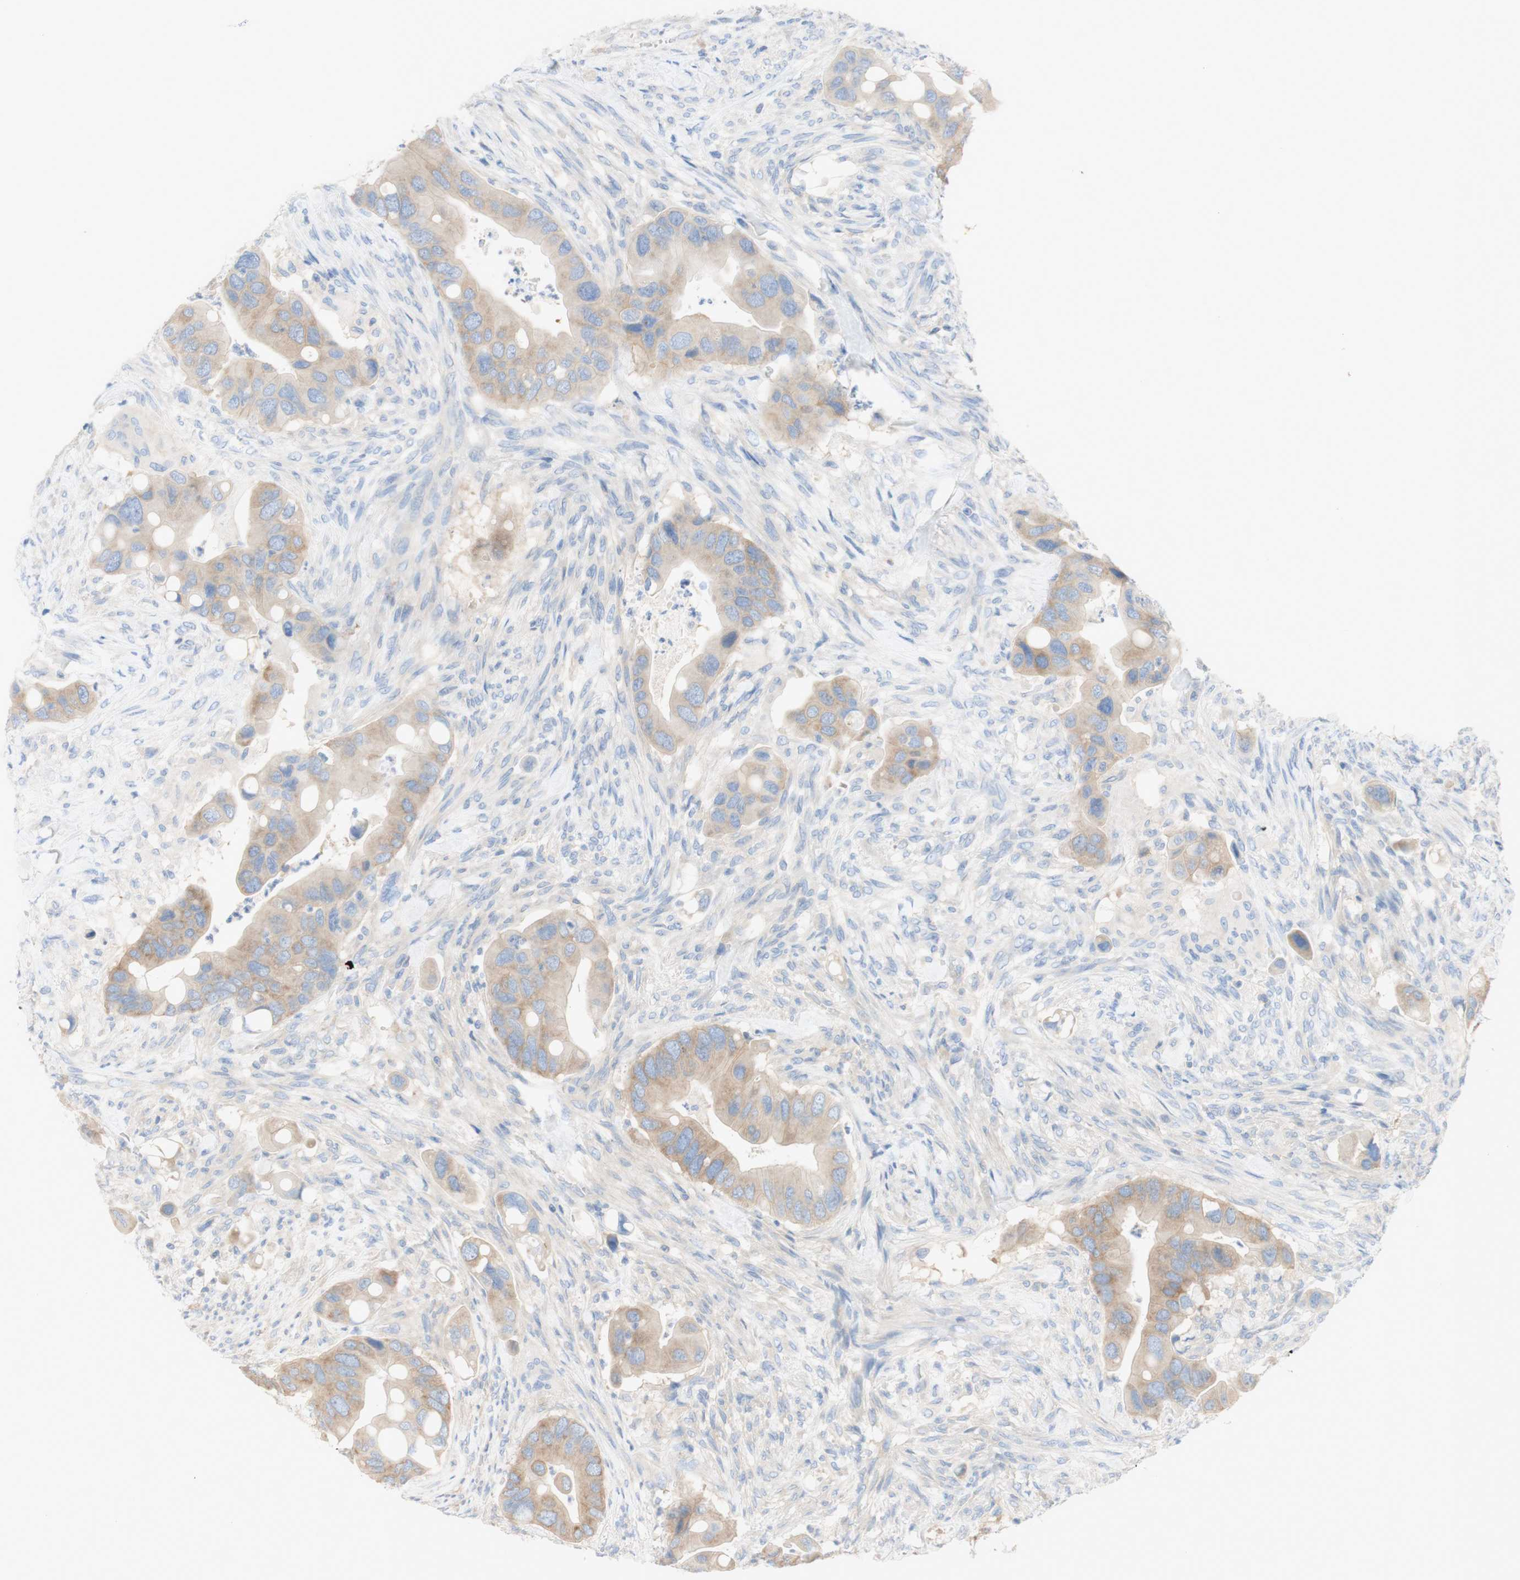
{"staining": {"intensity": "weak", "quantity": ">75%", "location": "cytoplasmic/membranous"}, "tissue": "colorectal cancer", "cell_type": "Tumor cells", "image_type": "cancer", "snomed": [{"axis": "morphology", "description": "Adenocarcinoma, NOS"}, {"axis": "topography", "description": "Rectum"}], "caption": "Adenocarcinoma (colorectal) was stained to show a protein in brown. There is low levels of weak cytoplasmic/membranous expression in about >75% of tumor cells. Nuclei are stained in blue.", "gene": "ATP2B1", "patient": {"sex": "female", "age": 57}}